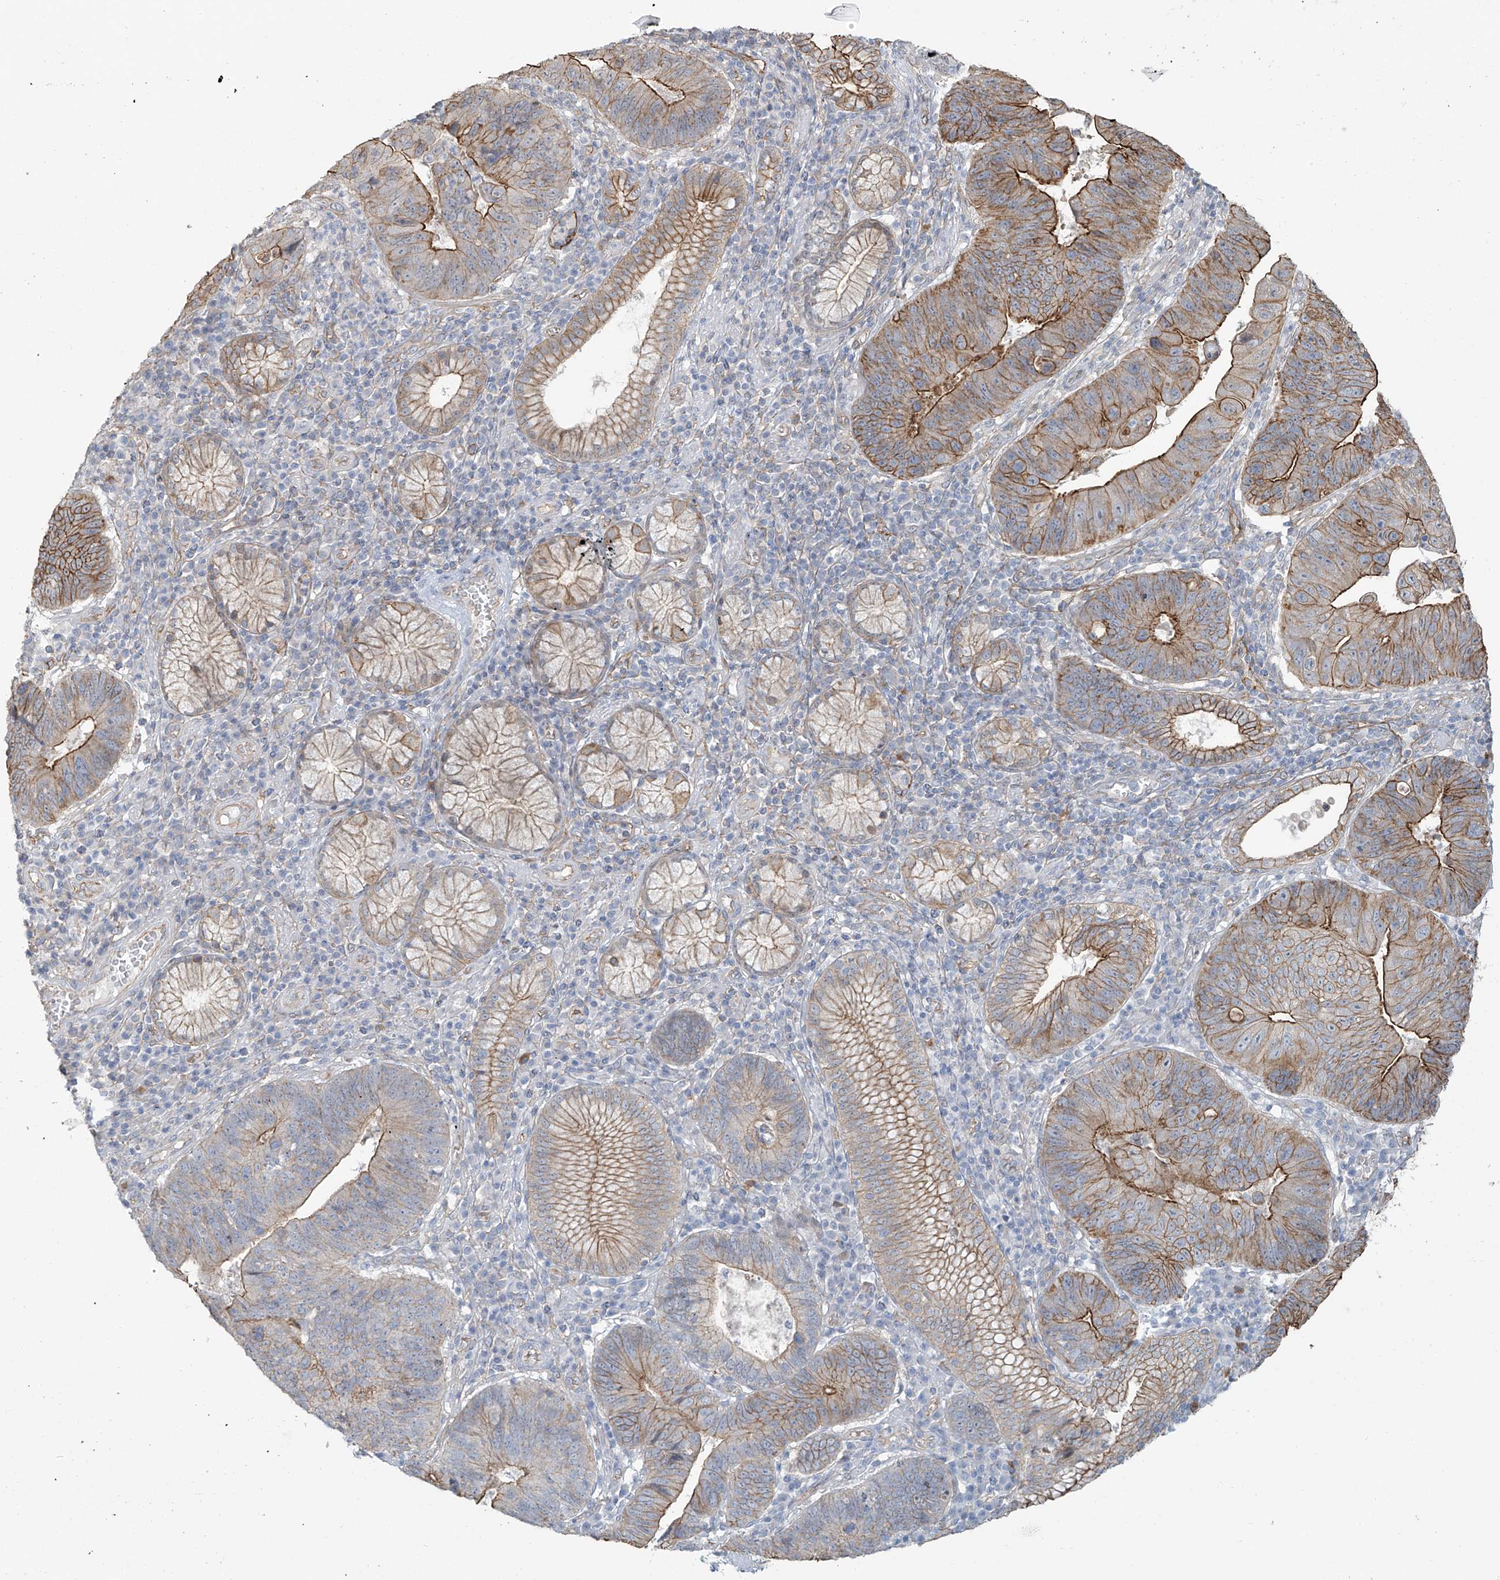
{"staining": {"intensity": "moderate", "quantity": ">75%", "location": "cytoplasmic/membranous"}, "tissue": "stomach cancer", "cell_type": "Tumor cells", "image_type": "cancer", "snomed": [{"axis": "morphology", "description": "Adenocarcinoma, NOS"}, {"axis": "topography", "description": "Stomach"}], "caption": "Human stomach cancer stained with a protein marker displays moderate staining in tumor cells.", "gene": "TUBE1", "patient": {"sex": "male", "age": 59}}